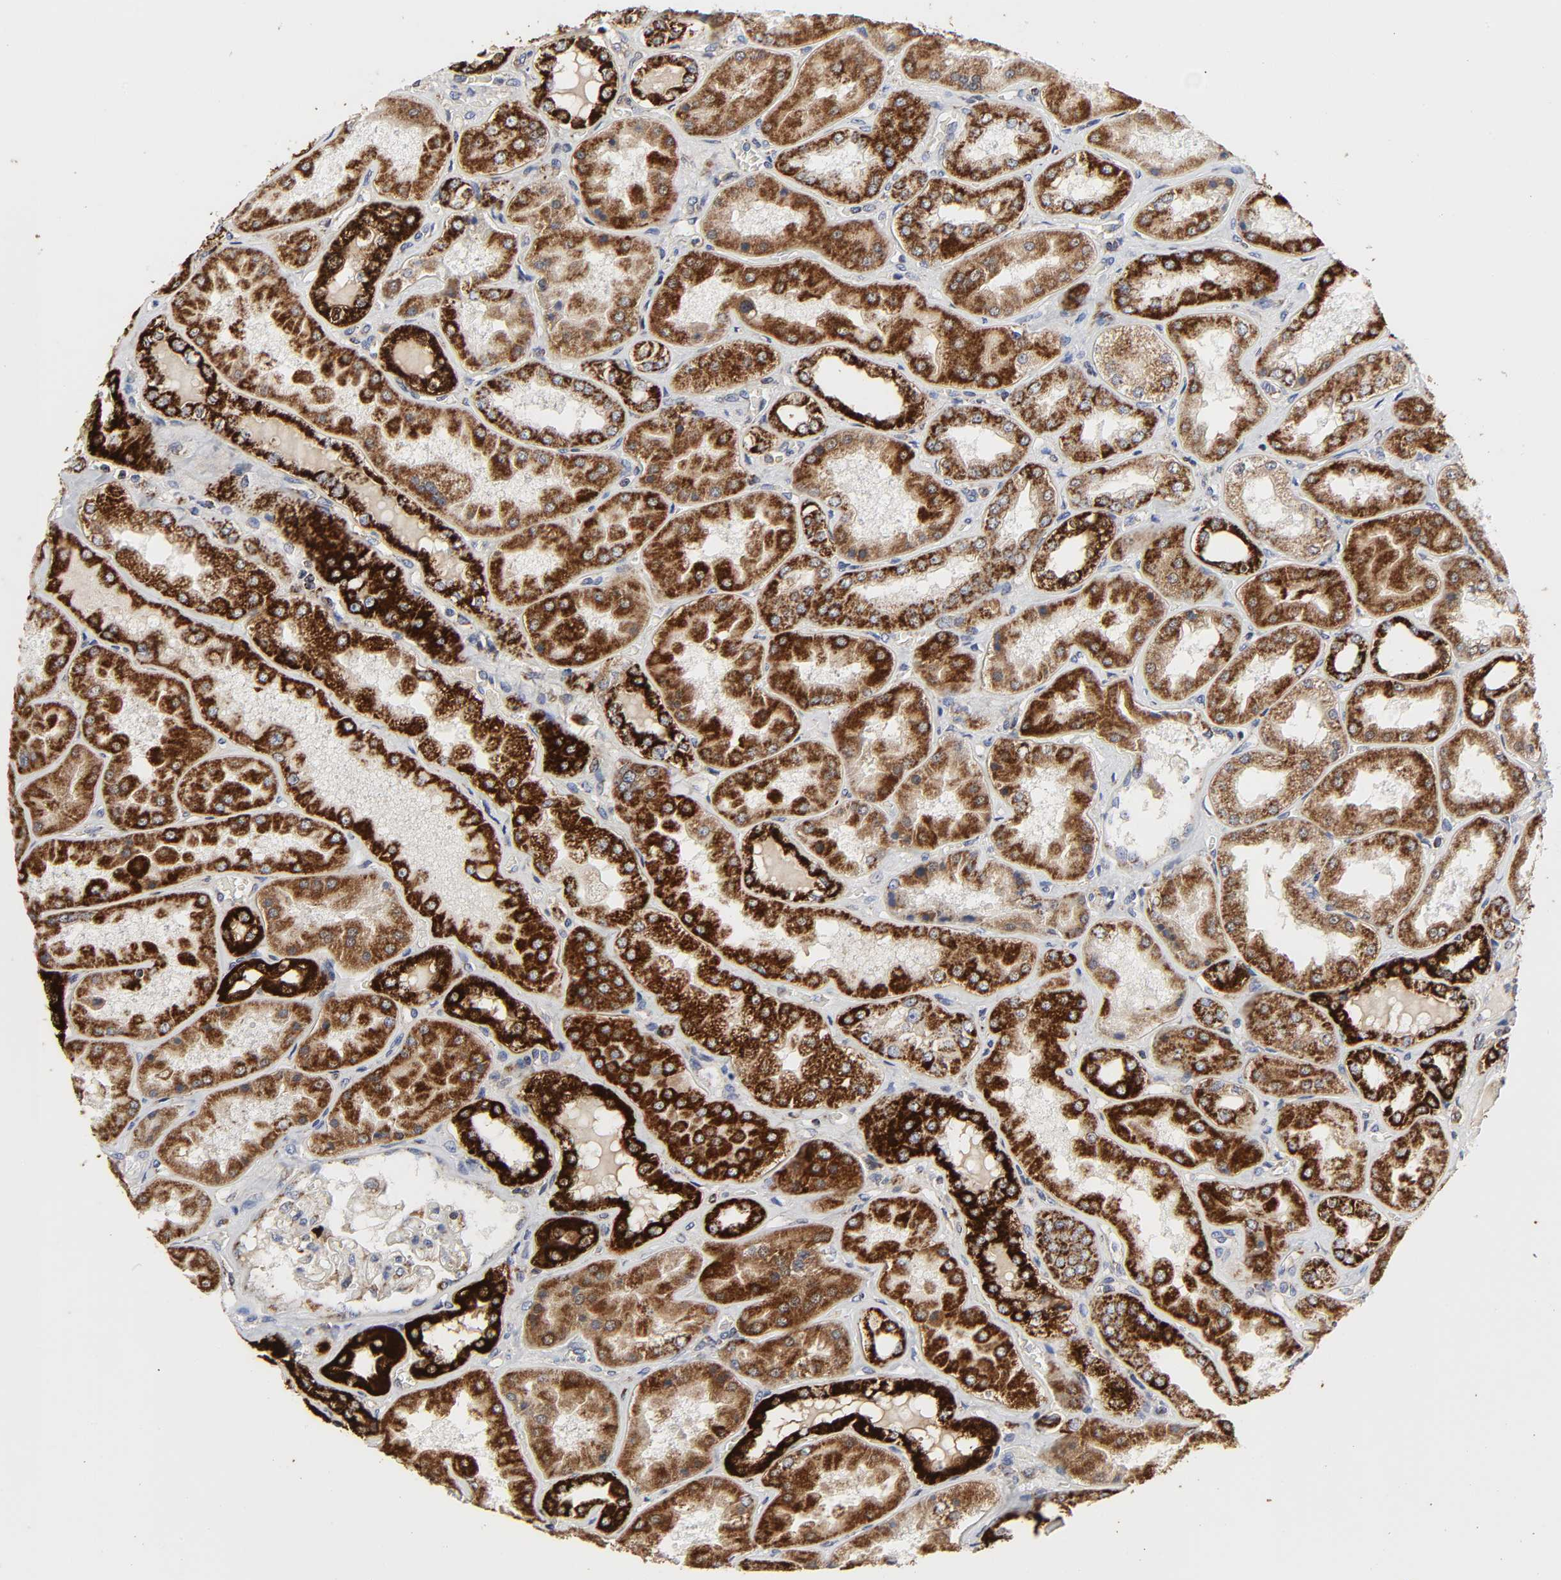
{"staining": {"intensity": "weak", "quantity": ">75%", "location": "cytoplasmic/membranous"}, "tissue": "kidney", "cell_type": "Cells in glomeruli", "image_type": "normal", "snomed": [{"axis": "morphology", "description": "Normal tissue, NOS"}, {"axis": "topography", "description": "Kidney"}], "caption": "A low amount of weak cytoplasmic/membranous expression is appreciated in approximately >75% of cells in glomeruli in normal kidney. (brown staining indicates protein expression, while blue staining denotes nuclei).", "gene": "COX6B1", "patient": {"sex": "female", "age": 56}}